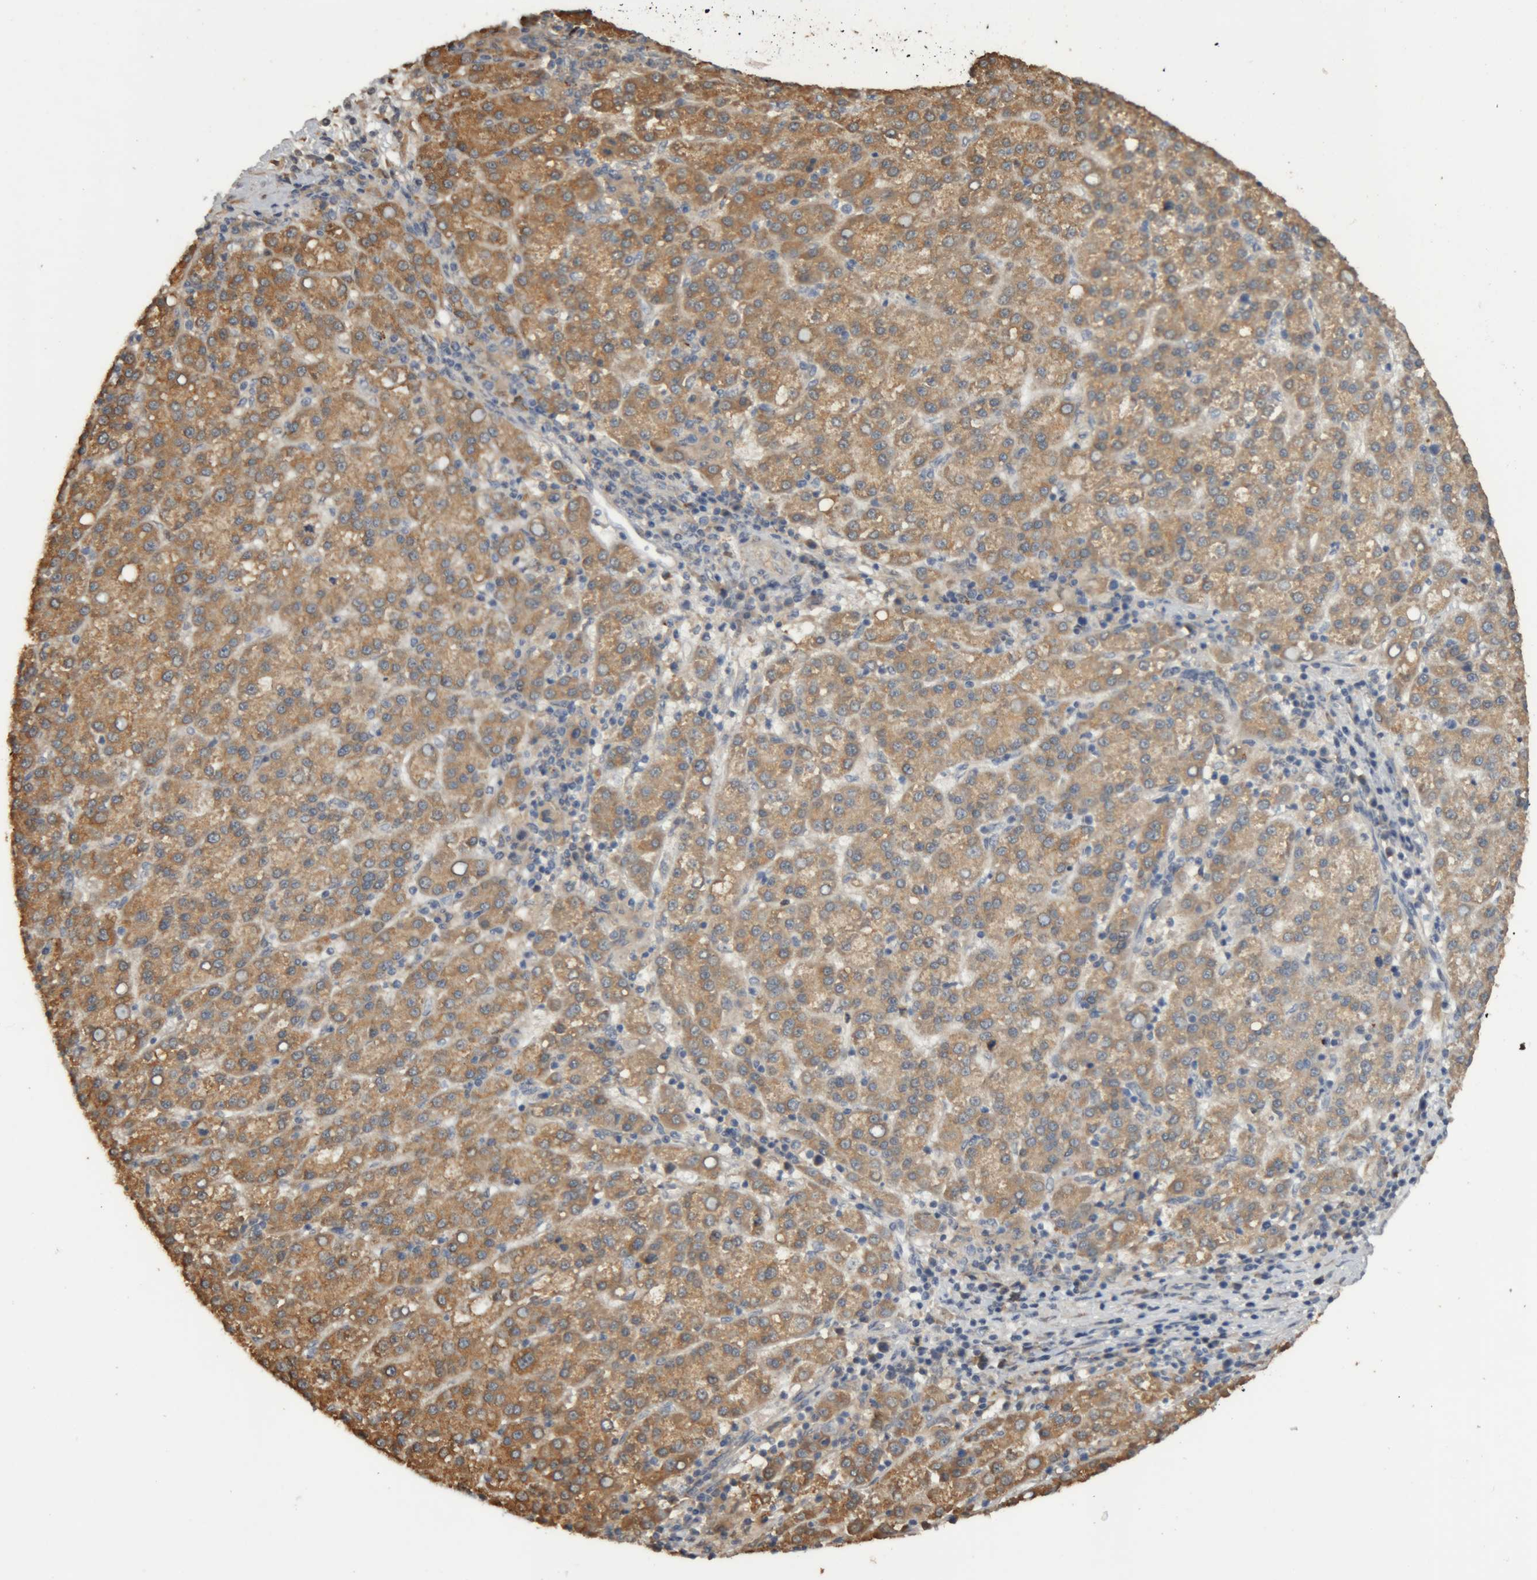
{"staining": {"intensity": "moderate", "quantity": ">75%", "location": "cytoplasmic/membranous"}, "tissue": "liver cancer", "cell_type": "Tumor cells", "image_type": "cancer", "snomed": [{"axis": "morphology", "description": "Carcinoma, Hepatocellular, NOS"}, {"axis": "topography", "description": "Liver"}], "caption": "Brown immunohistochemical staining in human liver cancer shows moderate cytoplasmic/membranous expression in about >75% of tumor cells.", "gene": "TMED7", "patient": {"sex": "female", "age": 58}}